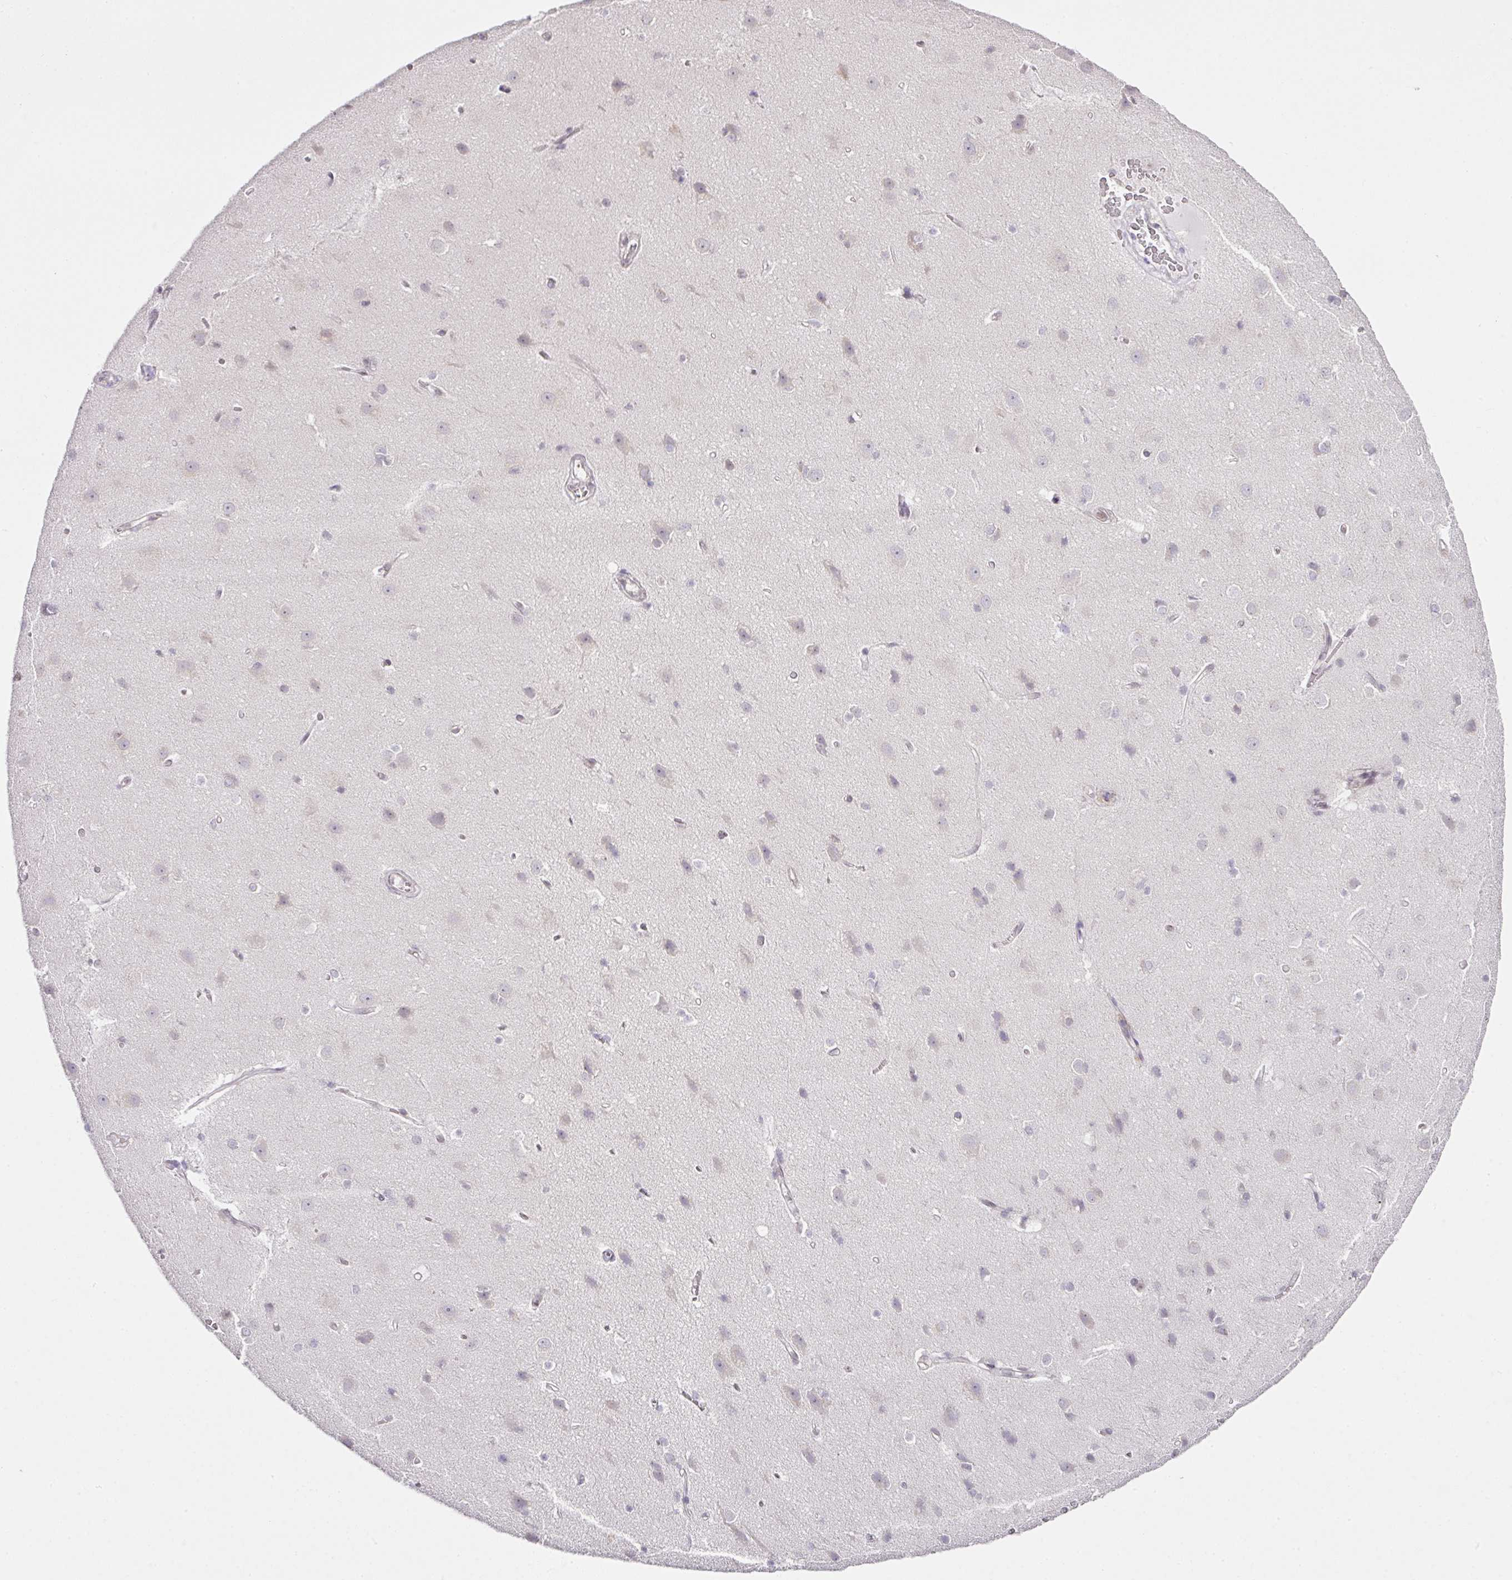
{"staining": {"intensity": "weak", "quantity": "<25%", "location": "nuclear"}, "tissue": "cerebral cortex", "cell_type": "Endothelial cells", "image_type": "normal", "snomed": [{"axis": "morphology", "description": "Normal tissue, NOS"}, {"axis": "topography", "description": "Cerebral cortex"}], "caption": "Immunohistochemistry (IHC) image of unremarkable human cerebral cortex stained for a protein (brown), which displays no positivity in endothelial cells. (Stains: DAB (3,3'-diaminobenzidine) IHC with hematoxylin counter stain, Microscopy: brightfield microscopy at high magnification).", "gene": "FAM32A", "patient": {"sex": "male", "age": 37}}